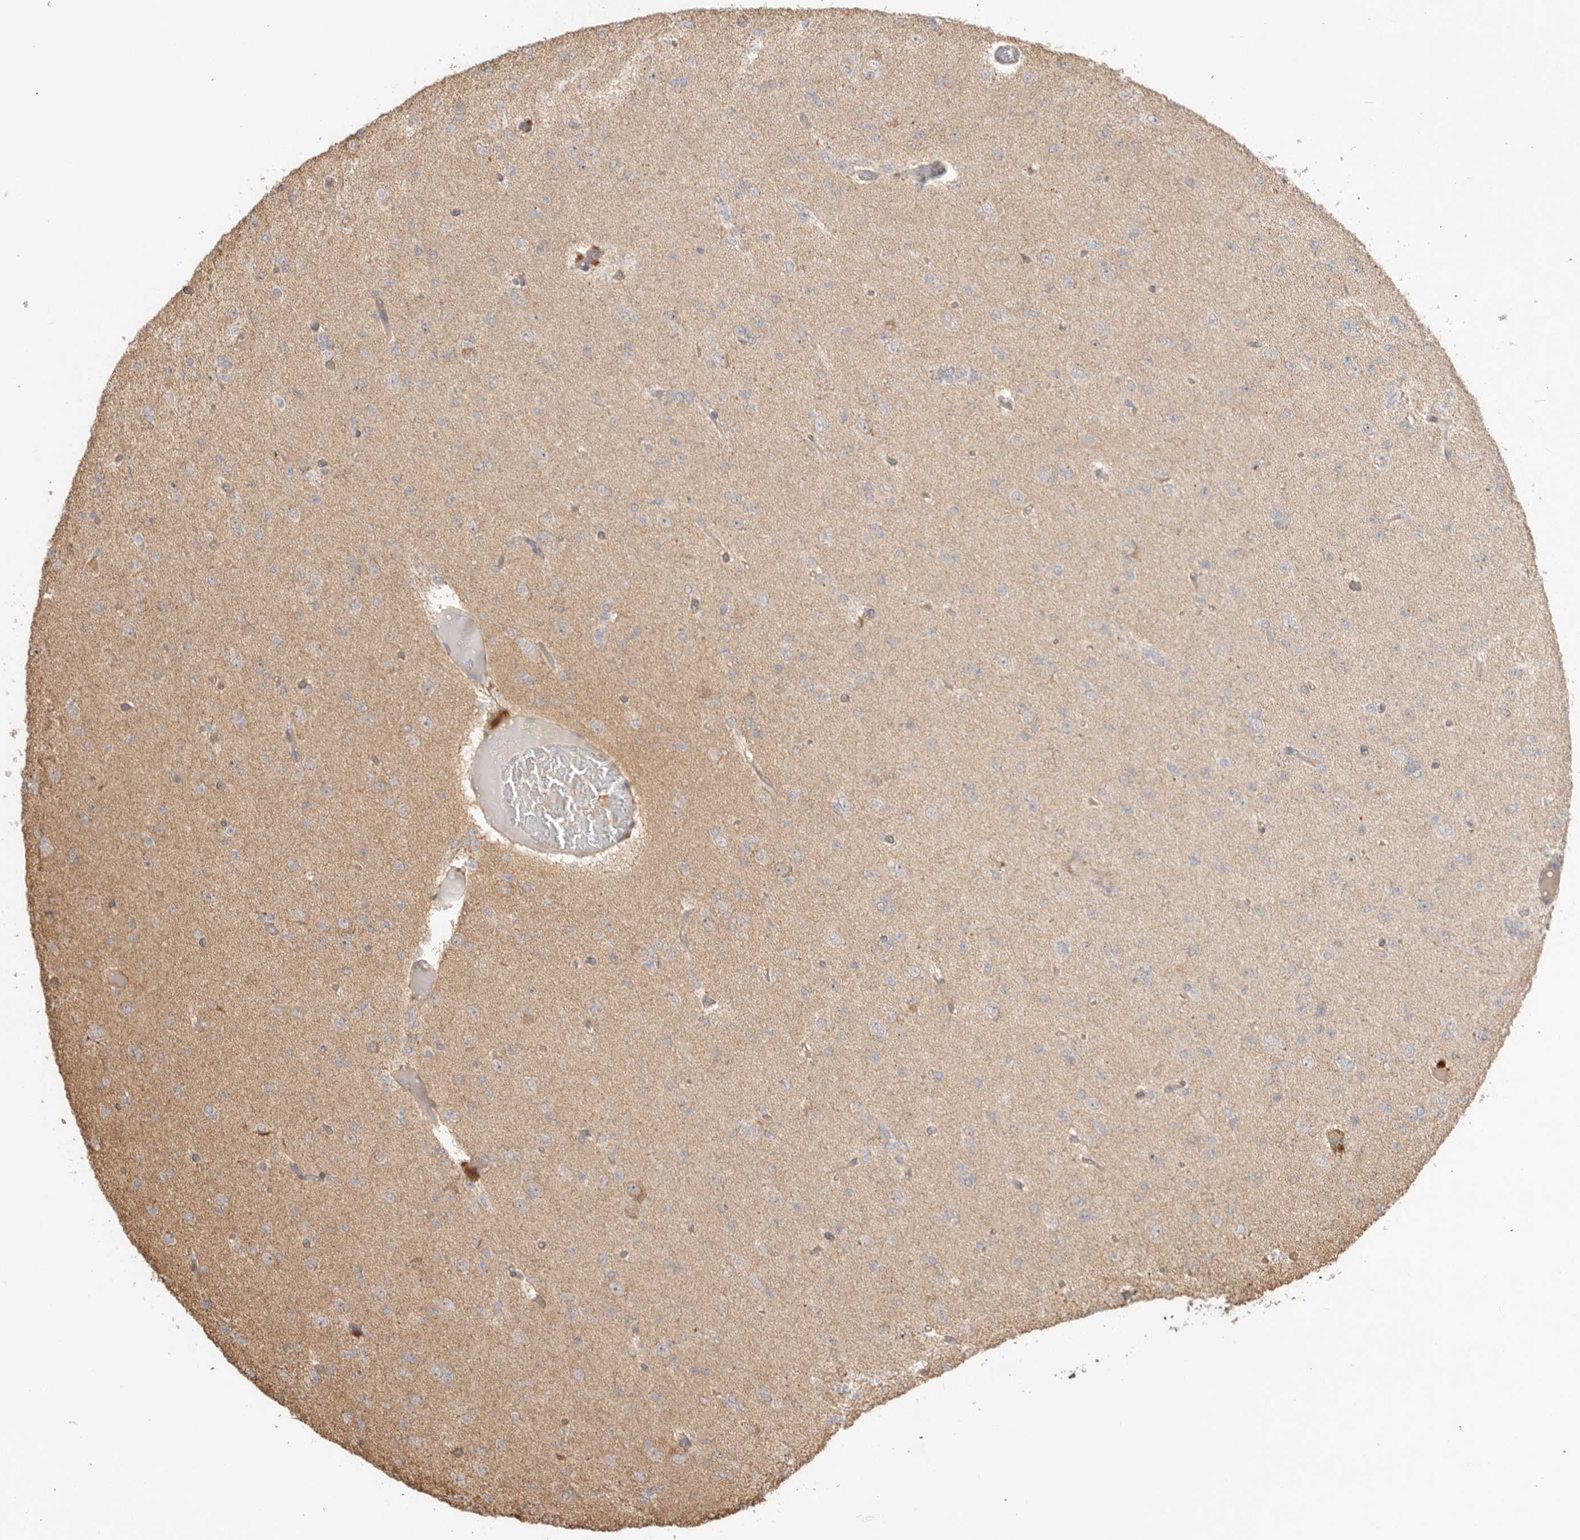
{"staining": {"intensity": "negative", "quantity": "none", "location": "none"}, "tissue": "glioma", "cell_type": "Tumor cells", "image_type": "cancer", "snomed": [{"axis": "morphology", "description": "Glioma, malignant, Low grade"}, {"axis": "topography", "description": "Brain"}], "caption": "This is an immunohistochemistry (IHC) image of human glioma. There is no expression in tumor cells.", "gene": "DPH7", "patient": {"sex": "female", "age": 22}}